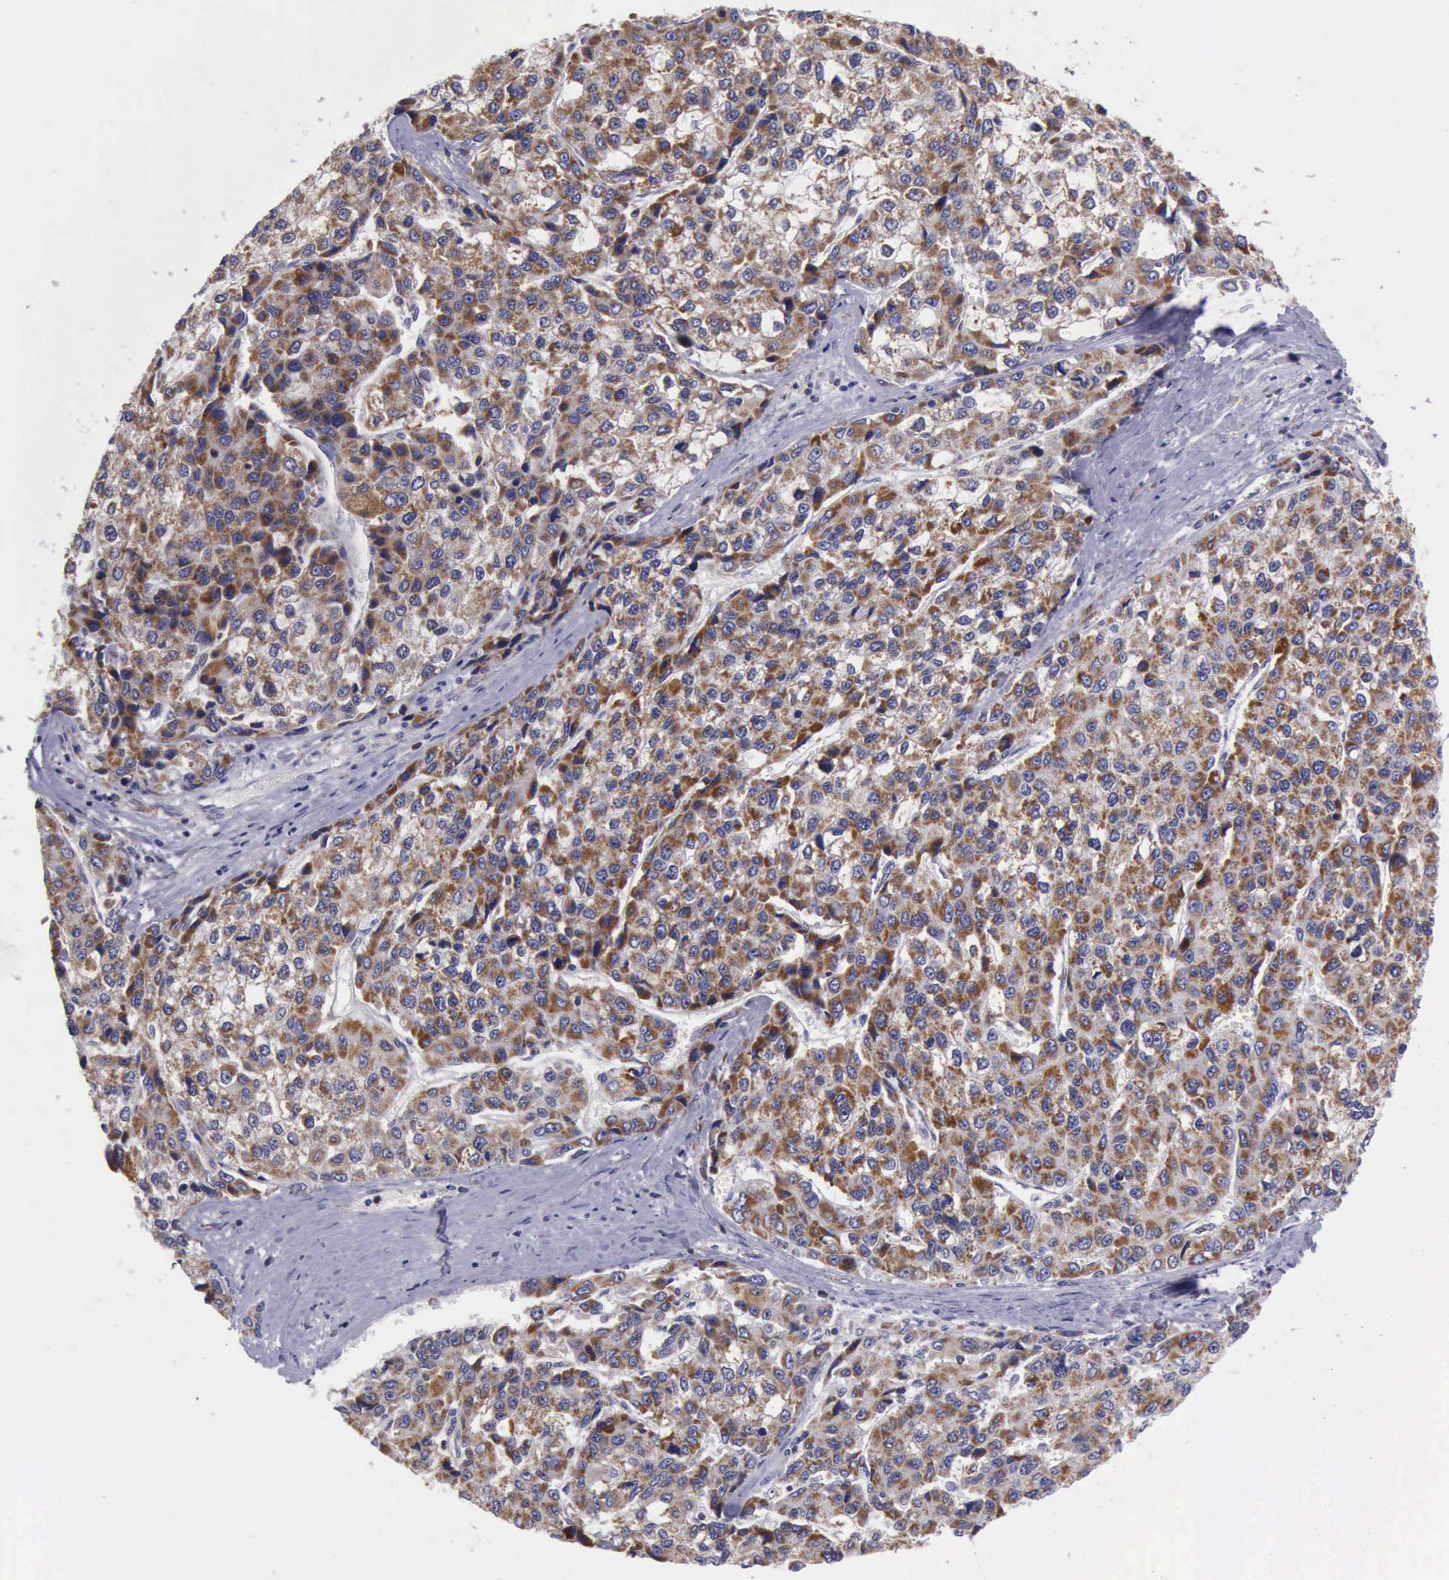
{"staining": {"intensity": "moderate", "quantity": ">75%", "location": "cytoplasmic/membranous"}, "tissue": "liver cancer", "cell_type": "Tumor cells", "image_type": "cancer", "snomed": [{"axis": "morphology", "description": "Carcinoma, Hepatocellular, NOS"}, {"axis": "topography", "description": "Liver"}], "caption": "A brown stain labels moderate cytoplasmic/membranous positivity of a protein in liver hepatocellular carcinoma tumor cells. Using DAB (brown) and hematoxylin (blue) stains, captured at high magnification using brightfield microscopy.", "gene": "TXN2", "patient": {"sex": "female", "age": 66}}